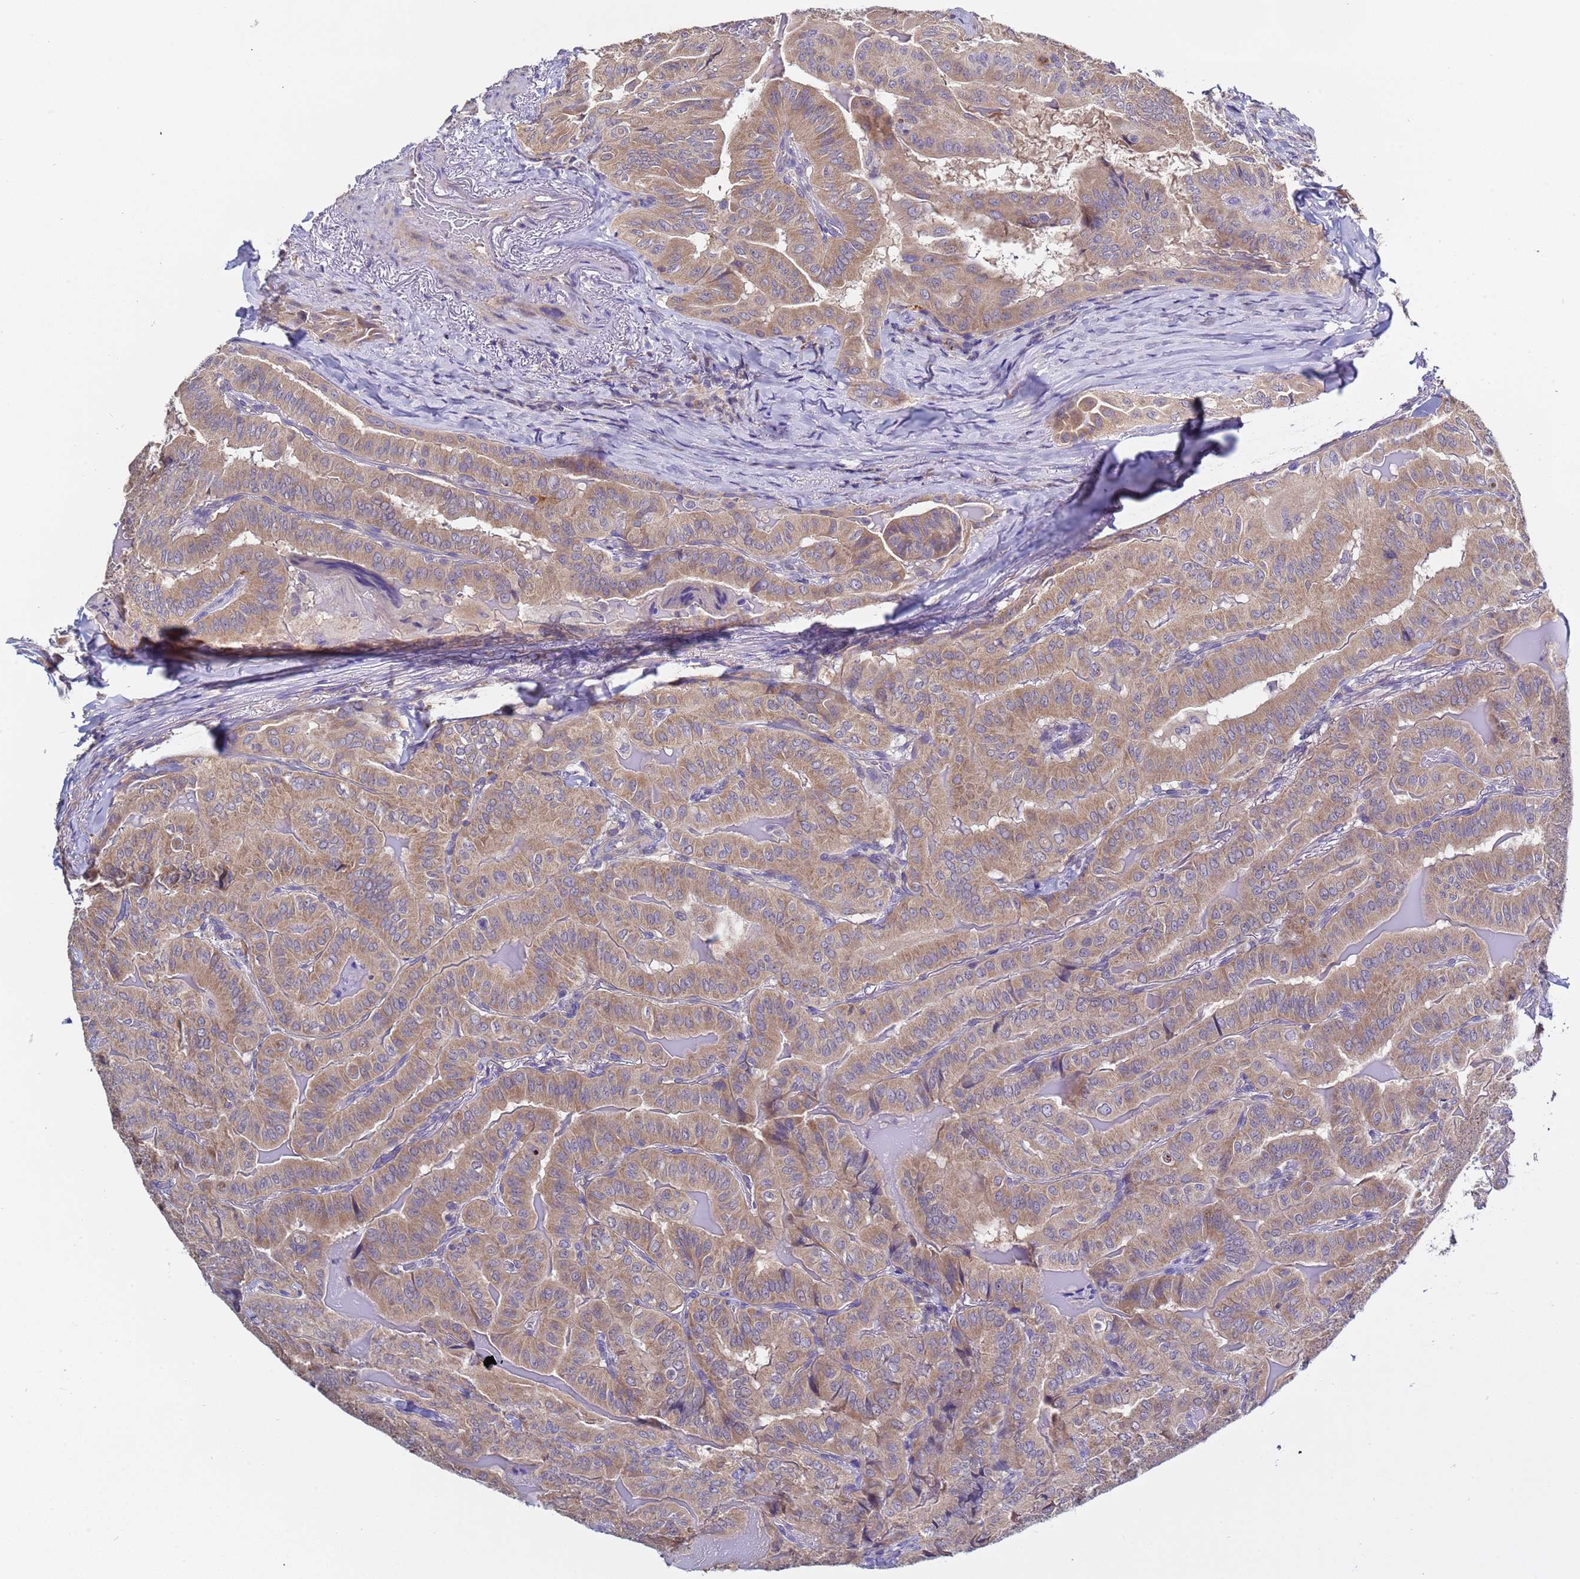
{"staining": {"intensity": "moderate", "quantity": ">75%", "location": "cytoplasmic/membranous"}, "tissue": "thyroid cancer", "cell_type": "Tumor cells", "image_type": "cancer", "snomed": [{"axis": "morphology", "description": "Papillary adenocarcinoma, NOS"}, {"axis": "topography", "description": "Thyroid gland"}], "caption": "Immunohistochemistry (IHC) histopathology image of neoplastic tissue: human thyroid cancer (papillary adenocarcinoma) stained using IHC exhibits medium levels of moderate protein expression localized specifically in the cytoplasmic/membranous of tumor cells, appearing as a cytoplasmic/membranous brown color.", "gene": "ELMOD2", "patient": {"sex": "female", "age": 68}}